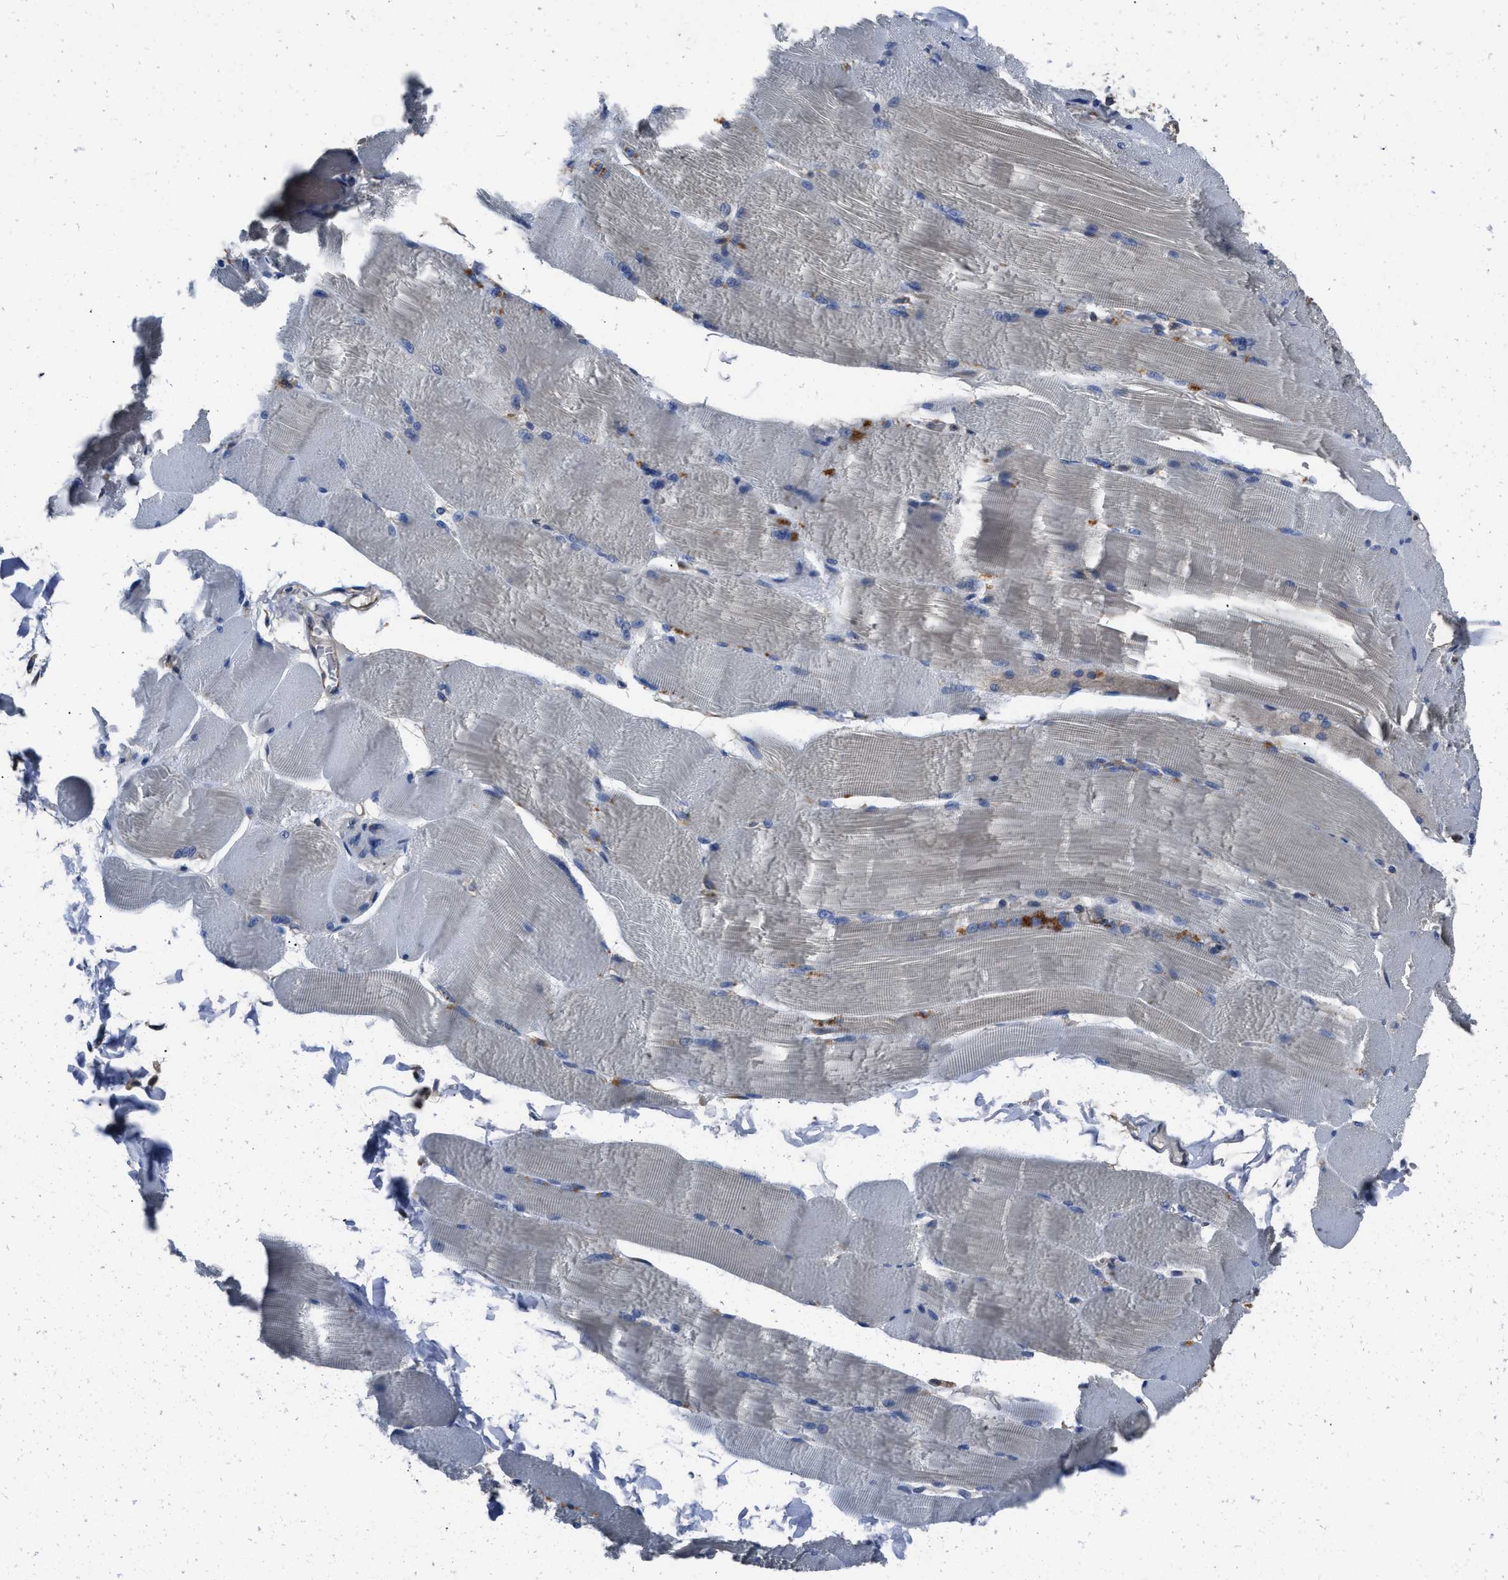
{"staining": {"intensity": "weak", "quantity": "<25%", "location": "cytoplasmic/membranous"}, "tissue": "skeletal muscle", "cell_type": "Myocytes", "image_type": "normal", "snomed": [{"axis": "morphology", "description": "Normal tissue, NOS"}, {"axis": "topography", "description": "Skin"}, {"axis": "topography", "description": "Skeletal muscle"}], "caption": "This is an IHC micrograph of normal skeletal muscle. There is no expression in myocytes.", "gene": "YARS1", "patient": {"sex": "male", "age": 83}}